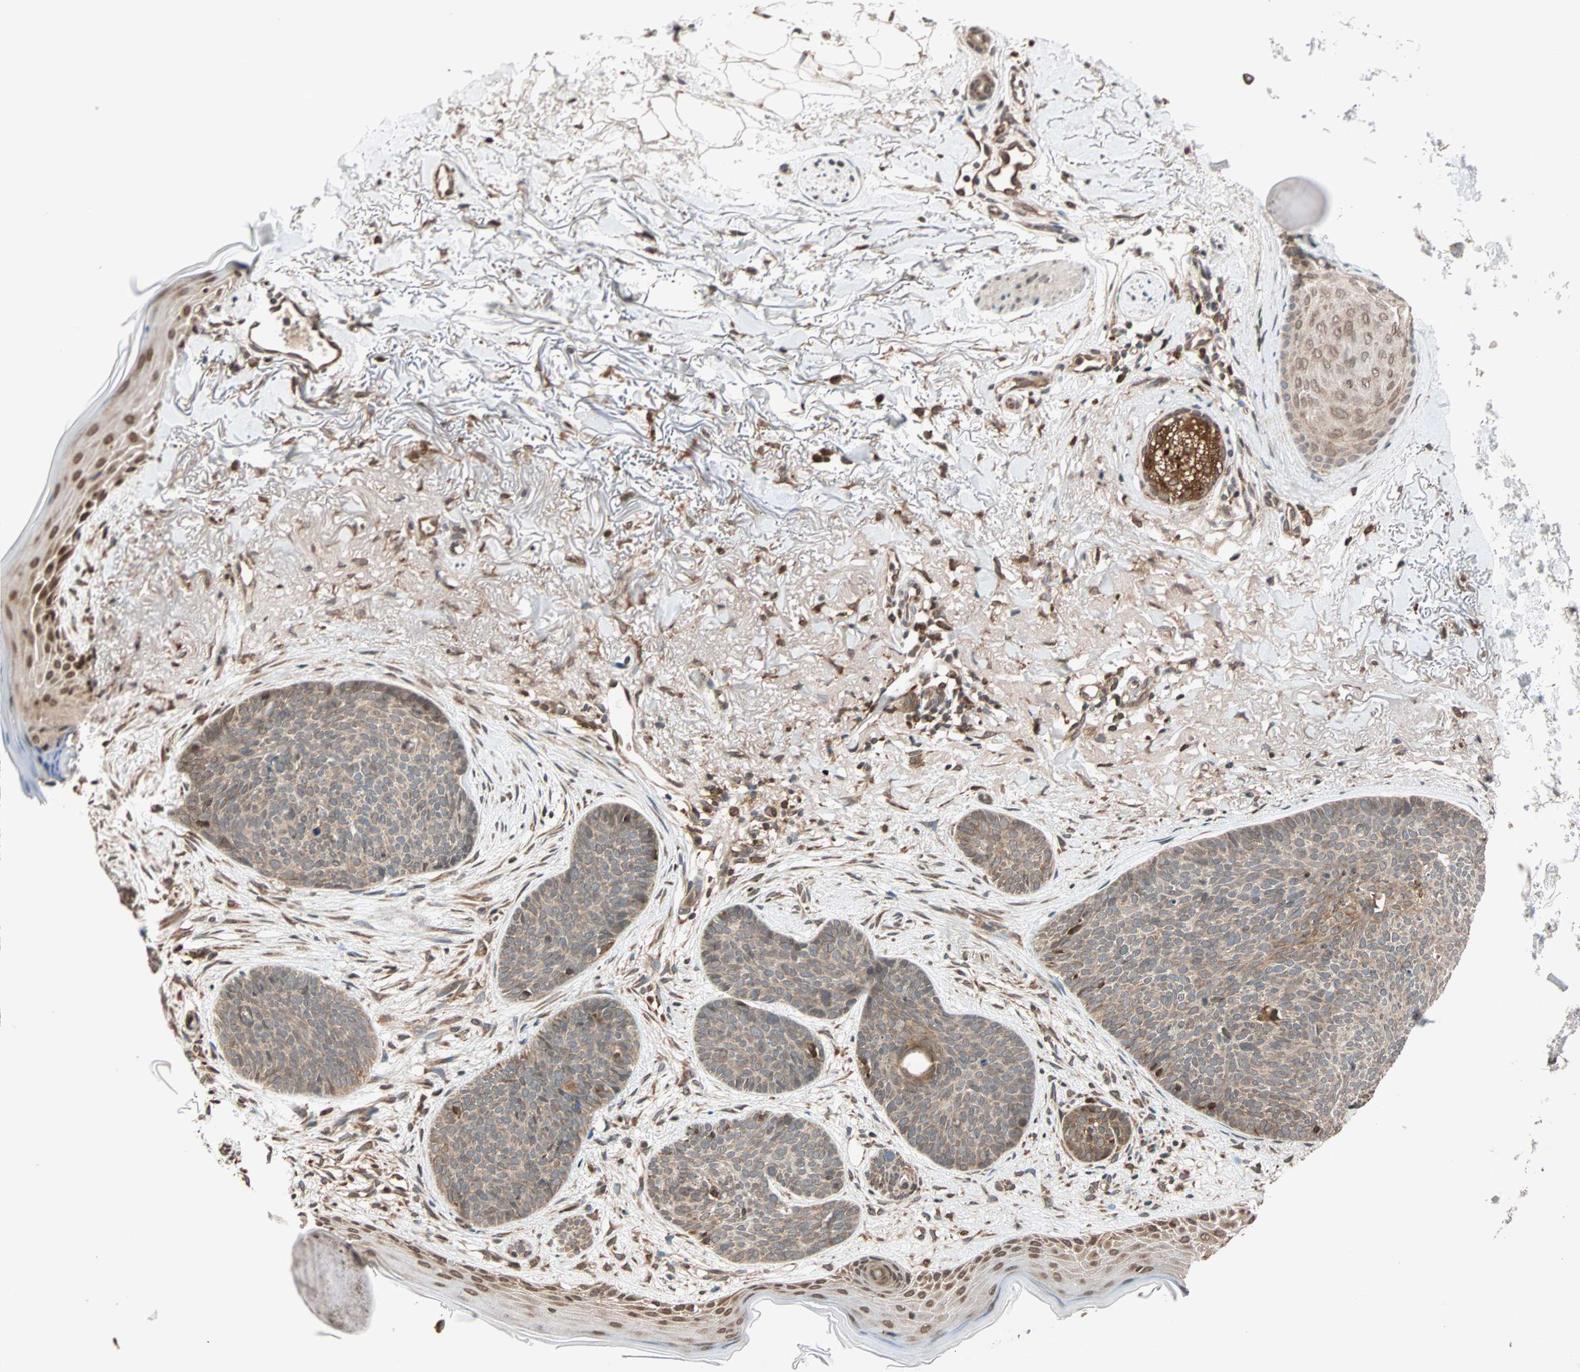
{"staining": {"intensity": "weak", "quantity": "<25%", "location": "cytoplasmic/membranous"}, "tissue": "skin cancer", "cell_type": "Tumor cells", "image_type": "cancer", "snomed": [{"axis": "morphology", "description": "Normal tissue, NOS"}, {"axis": "morphology", "description": "Basal cell carcinoma"}, {"axis": "topography", "description": "Skin"}], "caption": "Immunohistochemistry histopathology image of skin basal cell carcinoma stained for a protein (brown), which demonstrates no expression in tumor cells.", "gene": "AUP1", "patient": {"sex": "female", "age": 70}}